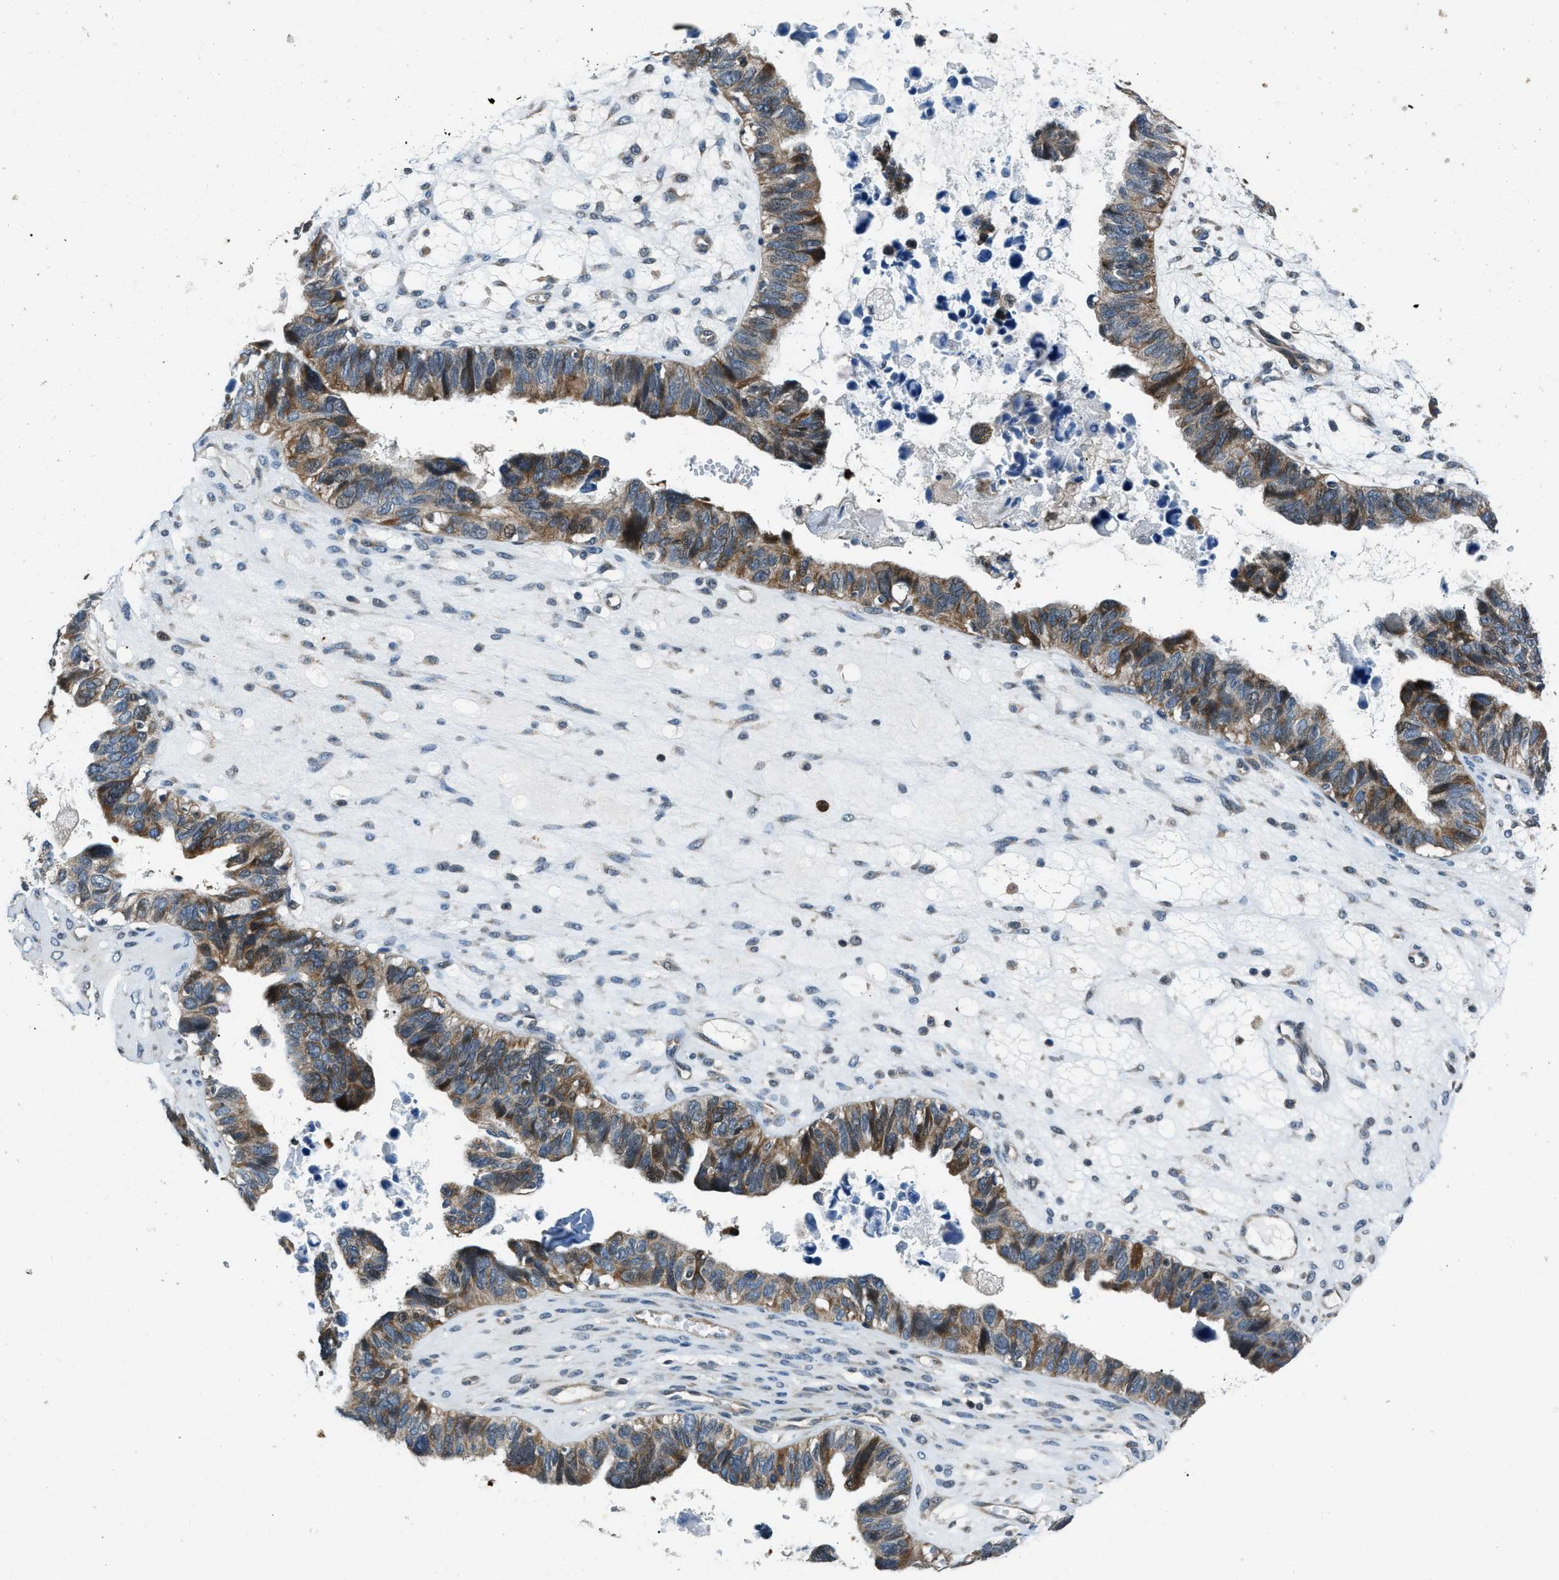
{"staining": {"intensity": "moderate", "quantity": ">75%", "location": "cytoplasmic/membranous"}, "tissue": "ovarian cancer", "cell_type": "Tumor cells", "image_type": "cancer", "snomed": [{"axis": "morphology", "description": "Cystadenocarcinoma, serous, NOS"}, {"axis": "topography", "description": "Ovary"}], "caption": "Immunohistochemistry (DAB (3,3'-diaminobenzidine)) staining of serous cystadenocarcinoma (ovarian) exhibits moderate cytoplasmic/membranous protein positivity in approximately >75% of tumor cells.", "gene": "NUDCD3", "patient": {"sex": "female", "age": 79}}